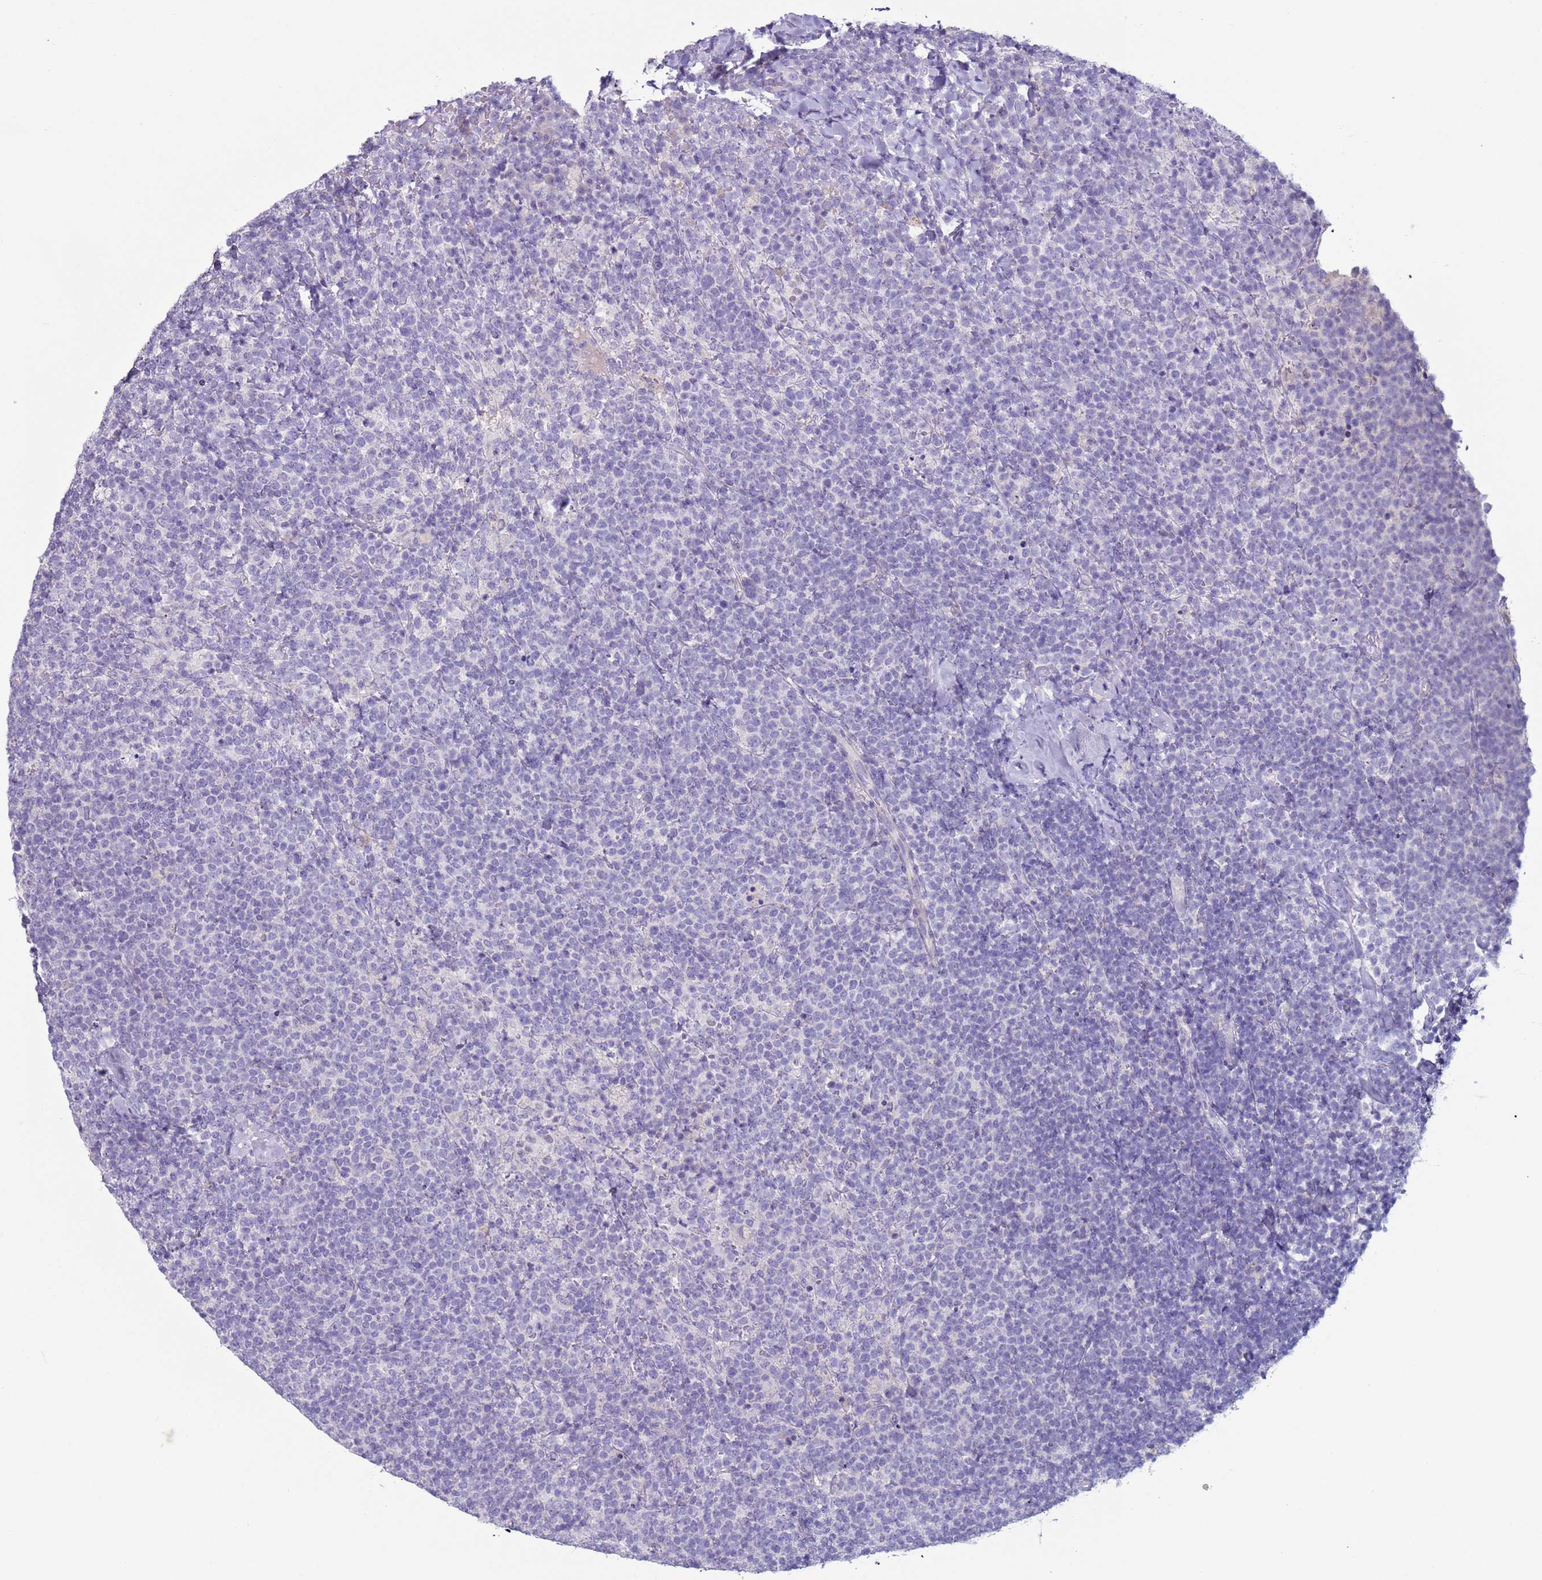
{"staining": {"intensity": "negative", "quantity": "none", "location": "none"}, "tissue": "lymphoma", "cell_type": "Tumor cells", "image_type": "cancer", "snomed": [{"axis": "morphology", "description": "Malignant lymphoma, non-Hodgkin's type, High grade"}, {"axis": "topography", "description": "Lymph node"}], "caption": "High power microscopy micrograph of an immunohistochemistry (IHC) photomicrograph of lymphoma, revealing no significant staining in tumor cells.", "gene": "NPAP1", "patient": {"sex": "male", "age": 61}}